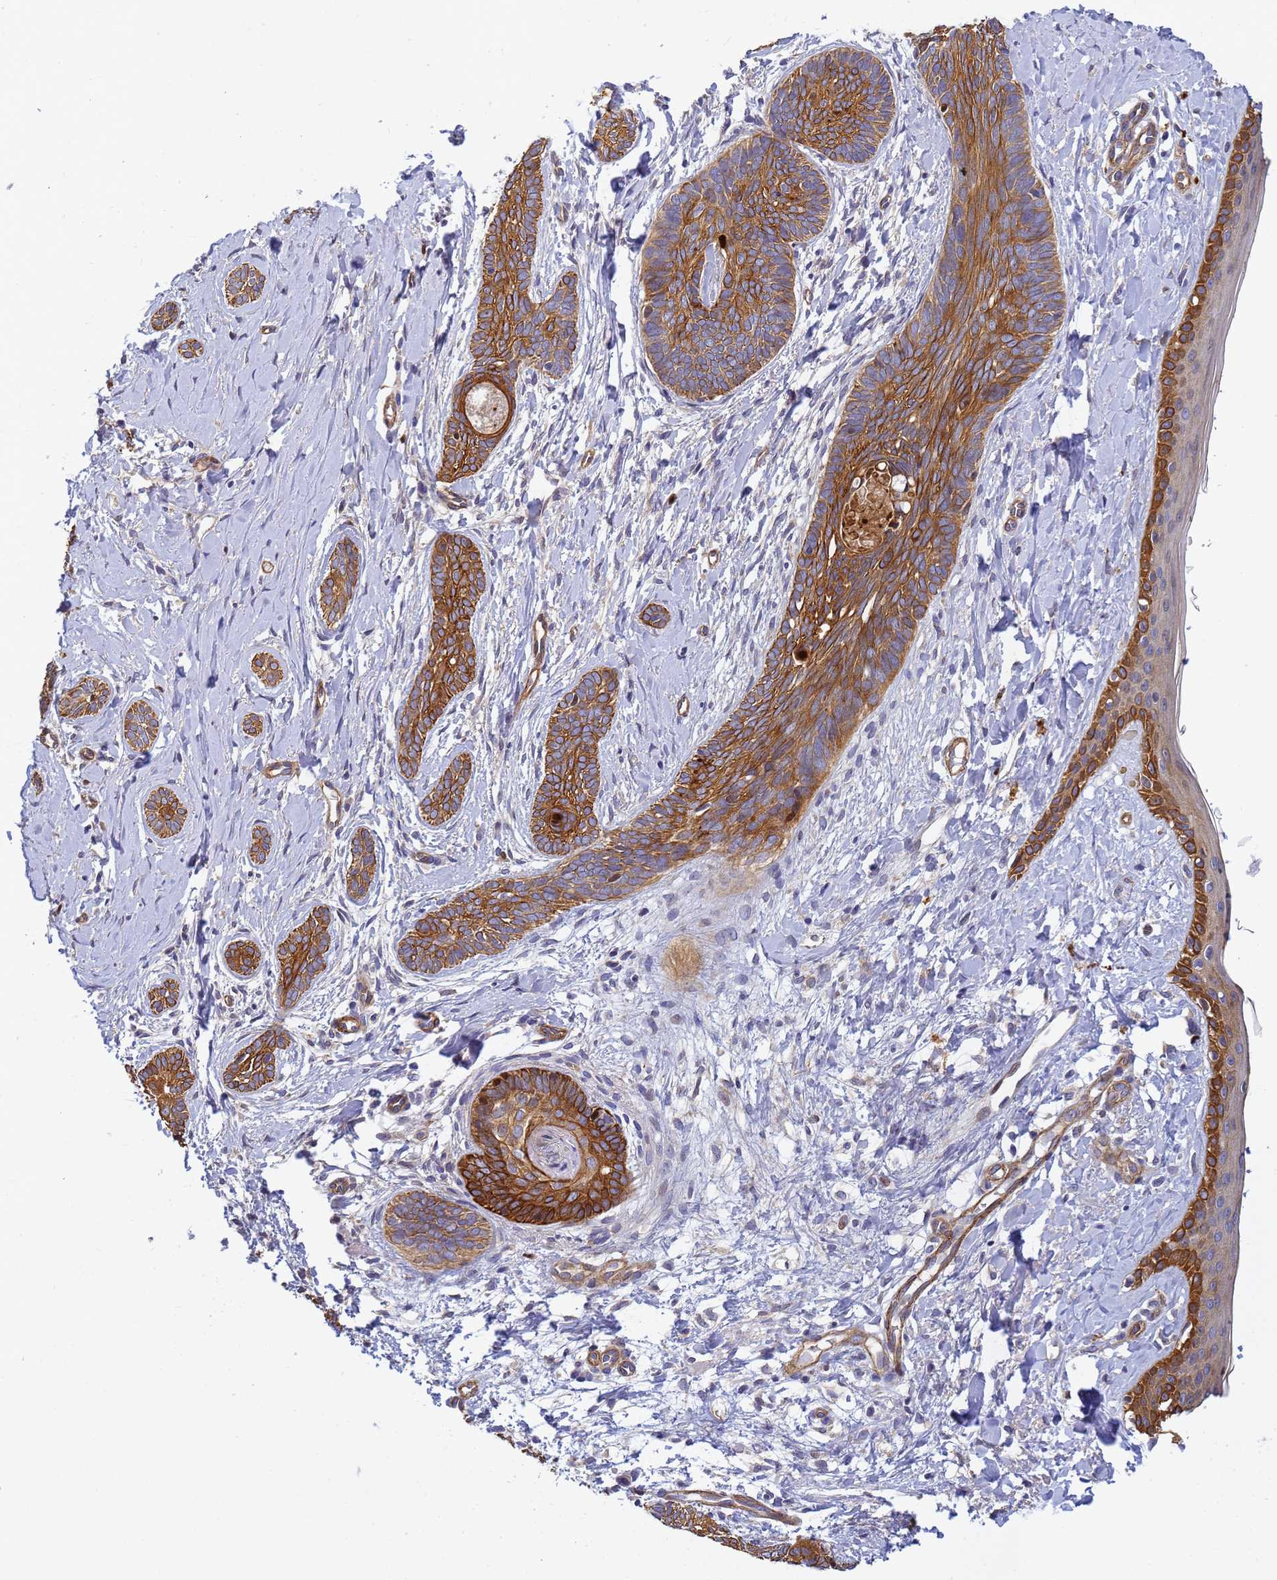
{"staining": {"intensity": "strong", "quantity": ">75%", "location": "cytoplasmic/membranous"}, "tissue": "skin cancer", "cell_type": "Tumor cells", "image_type": "cancer", "snomed": [{"axis": "morphology", "description": "Basal cell carcinoma"}, {"axis": "topography", "description": "Skin"}], "caption": "This is a histology image of immunohistochemistry staining of skin cancer (basal cell carcinoma), which shows strong positivity in the cytoplasmic/membranous of tumor cells.", "gene": "RALGAPA2", "patient": {"sex": "female", "age": 81}}